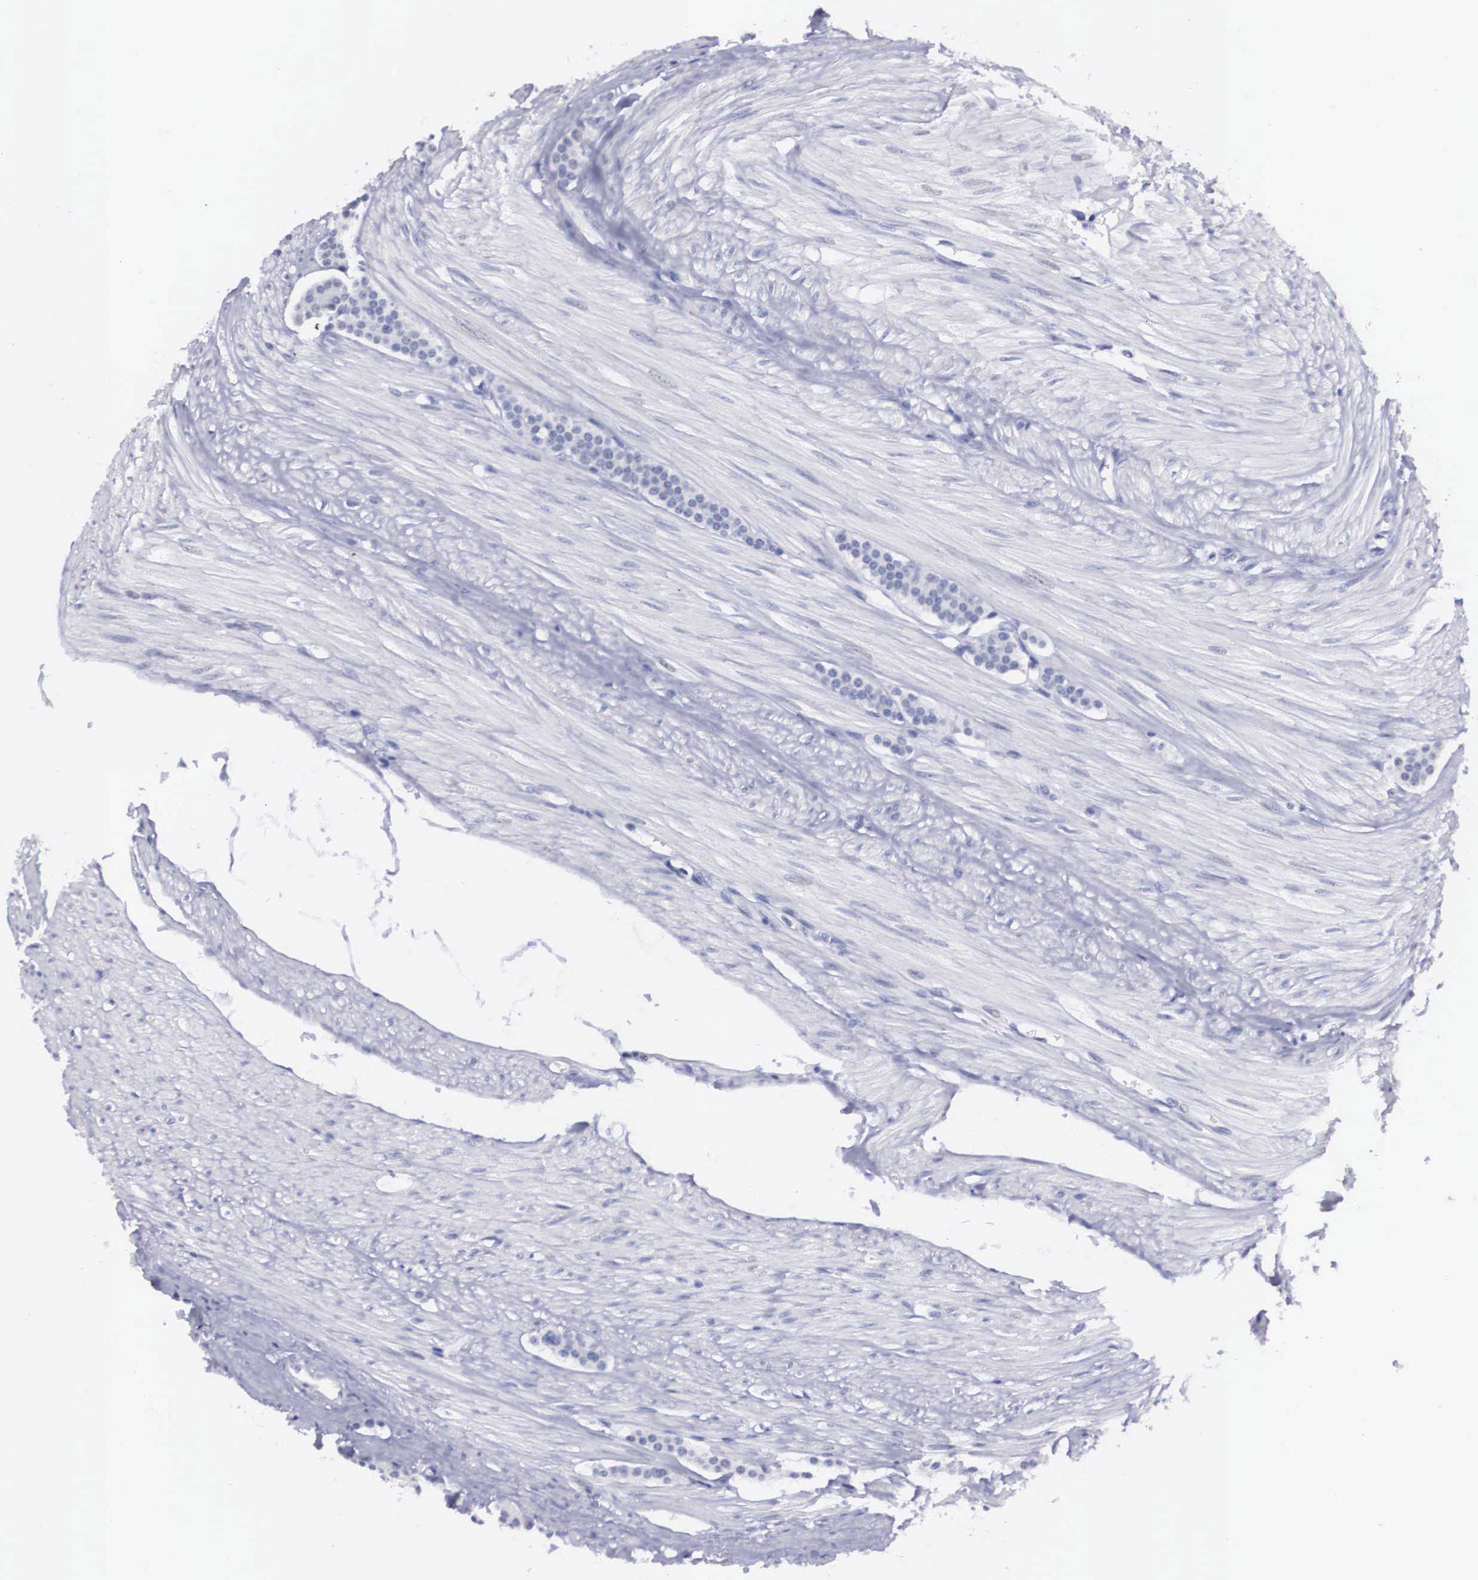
{"staining": {"intensity": "negative", "quantity": "none", "location": "none"}, "tissue": "carcinoid", "cell_type": "Tumor cells", "image_type": "cancer", "snomed": [{"axis": "morphology", "description": "Carcinoid, malignant, NOS"}, {"axis": "topography", "description": "Small intestine"}], "caption": "IHC image of neoplastic tissue: malignant carcinoid stained with DAB (3,3'-diaminobenzidine) exhibits no significant protein positivity in tumor cells.", "gene": "C22orf31", "patient": {"sex": "male", "age": 60}}